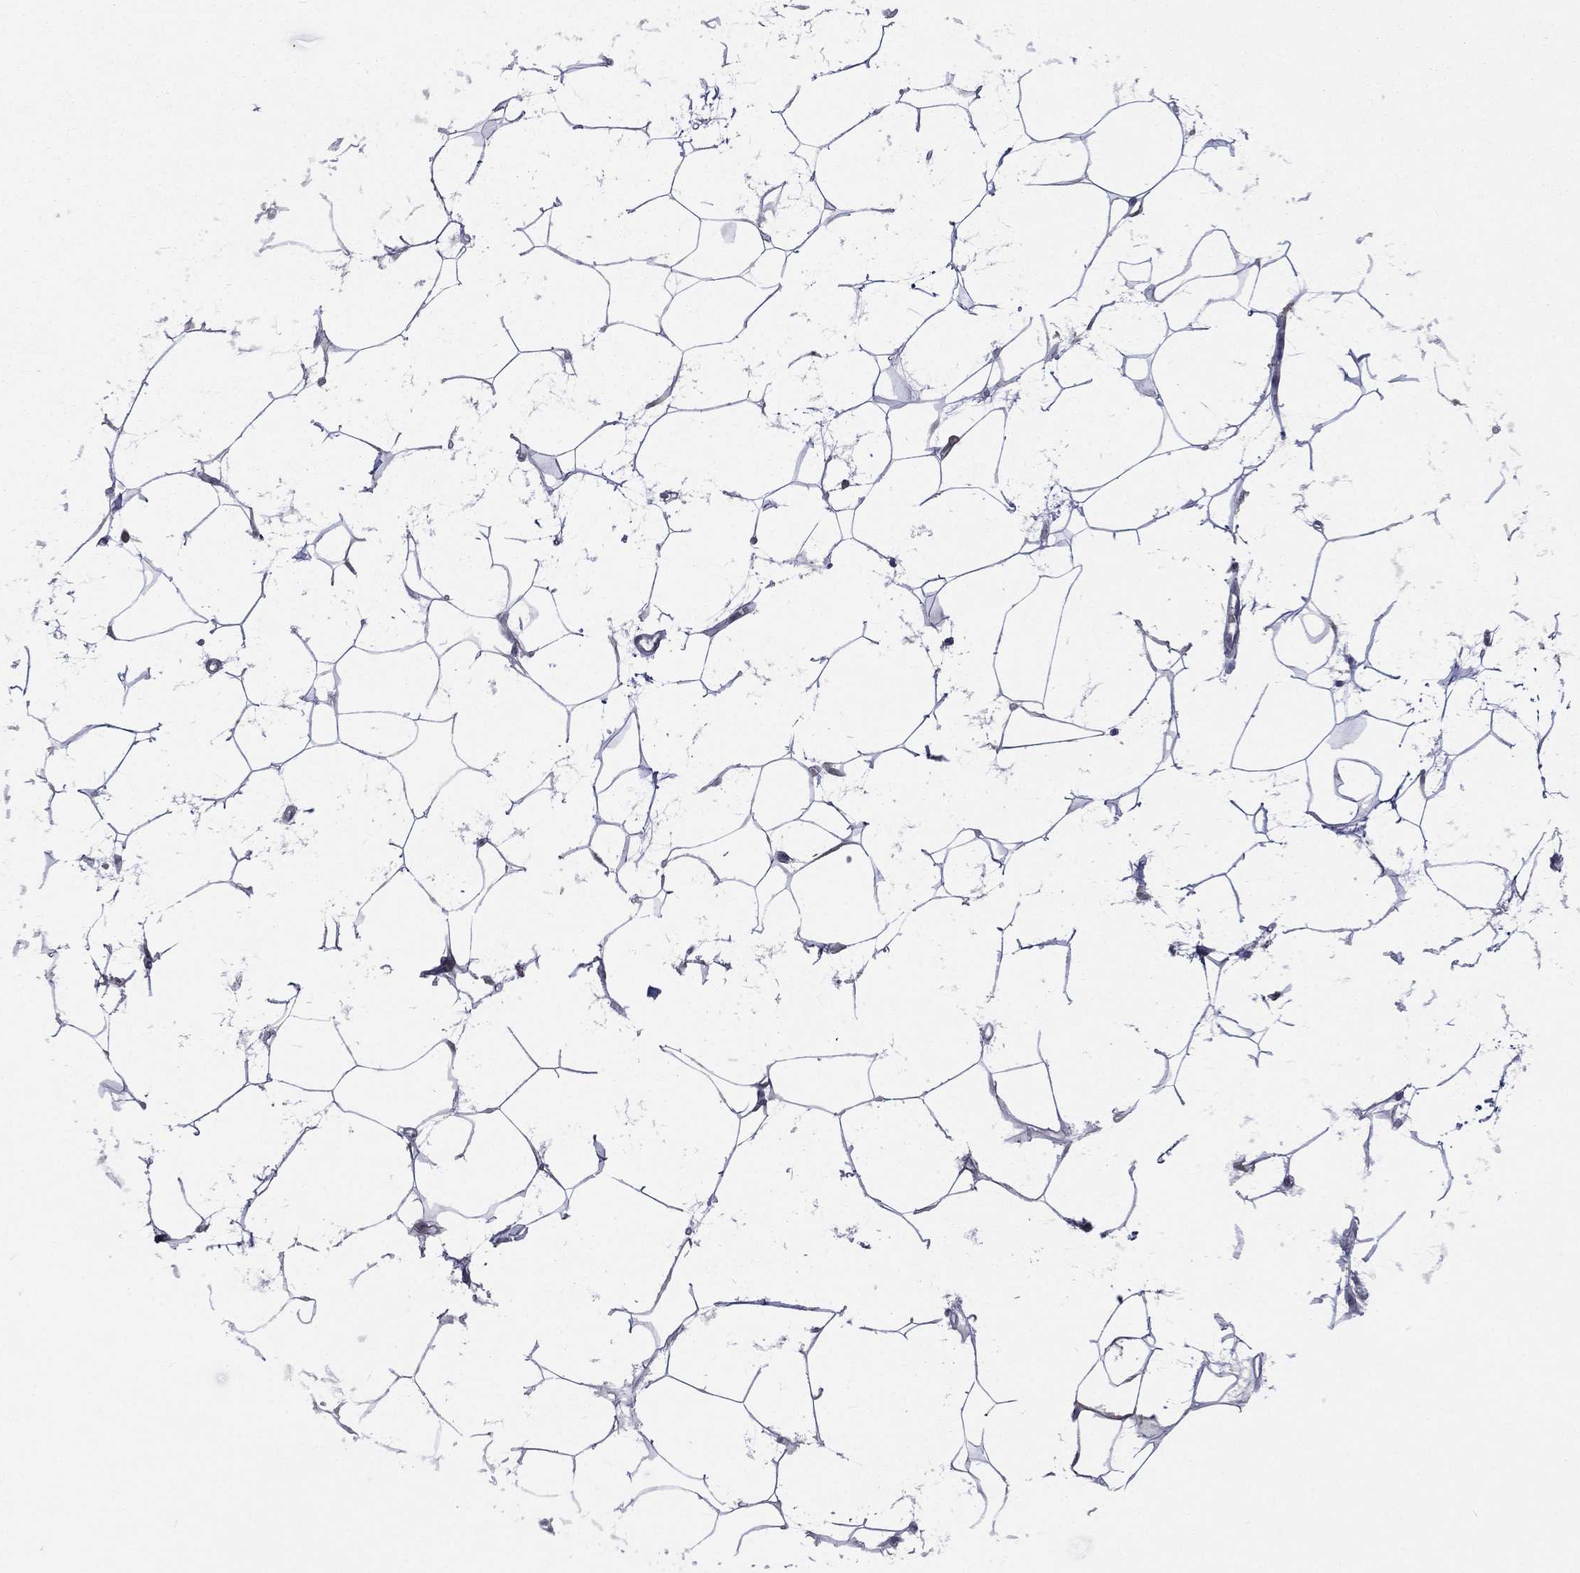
{"staining": {"intensity": "negative", "quantity": "none", "location": "none"}, "tissue": "adipose tissue", "cell_type": "Adipocytes", "image_type": "normal", "snomed": [{"axis": "morphology", "description": "Normal tissue, NOS"}, {"axis": "topography", "description": "Breast"}], "caption": "This is an immunohistochemistry (IHC) photomicrograph of benign human adipose tissue. There is no expression in adipocytes.", "gene": "MTAP", "patient": {"sex": "female", "age": 49}}